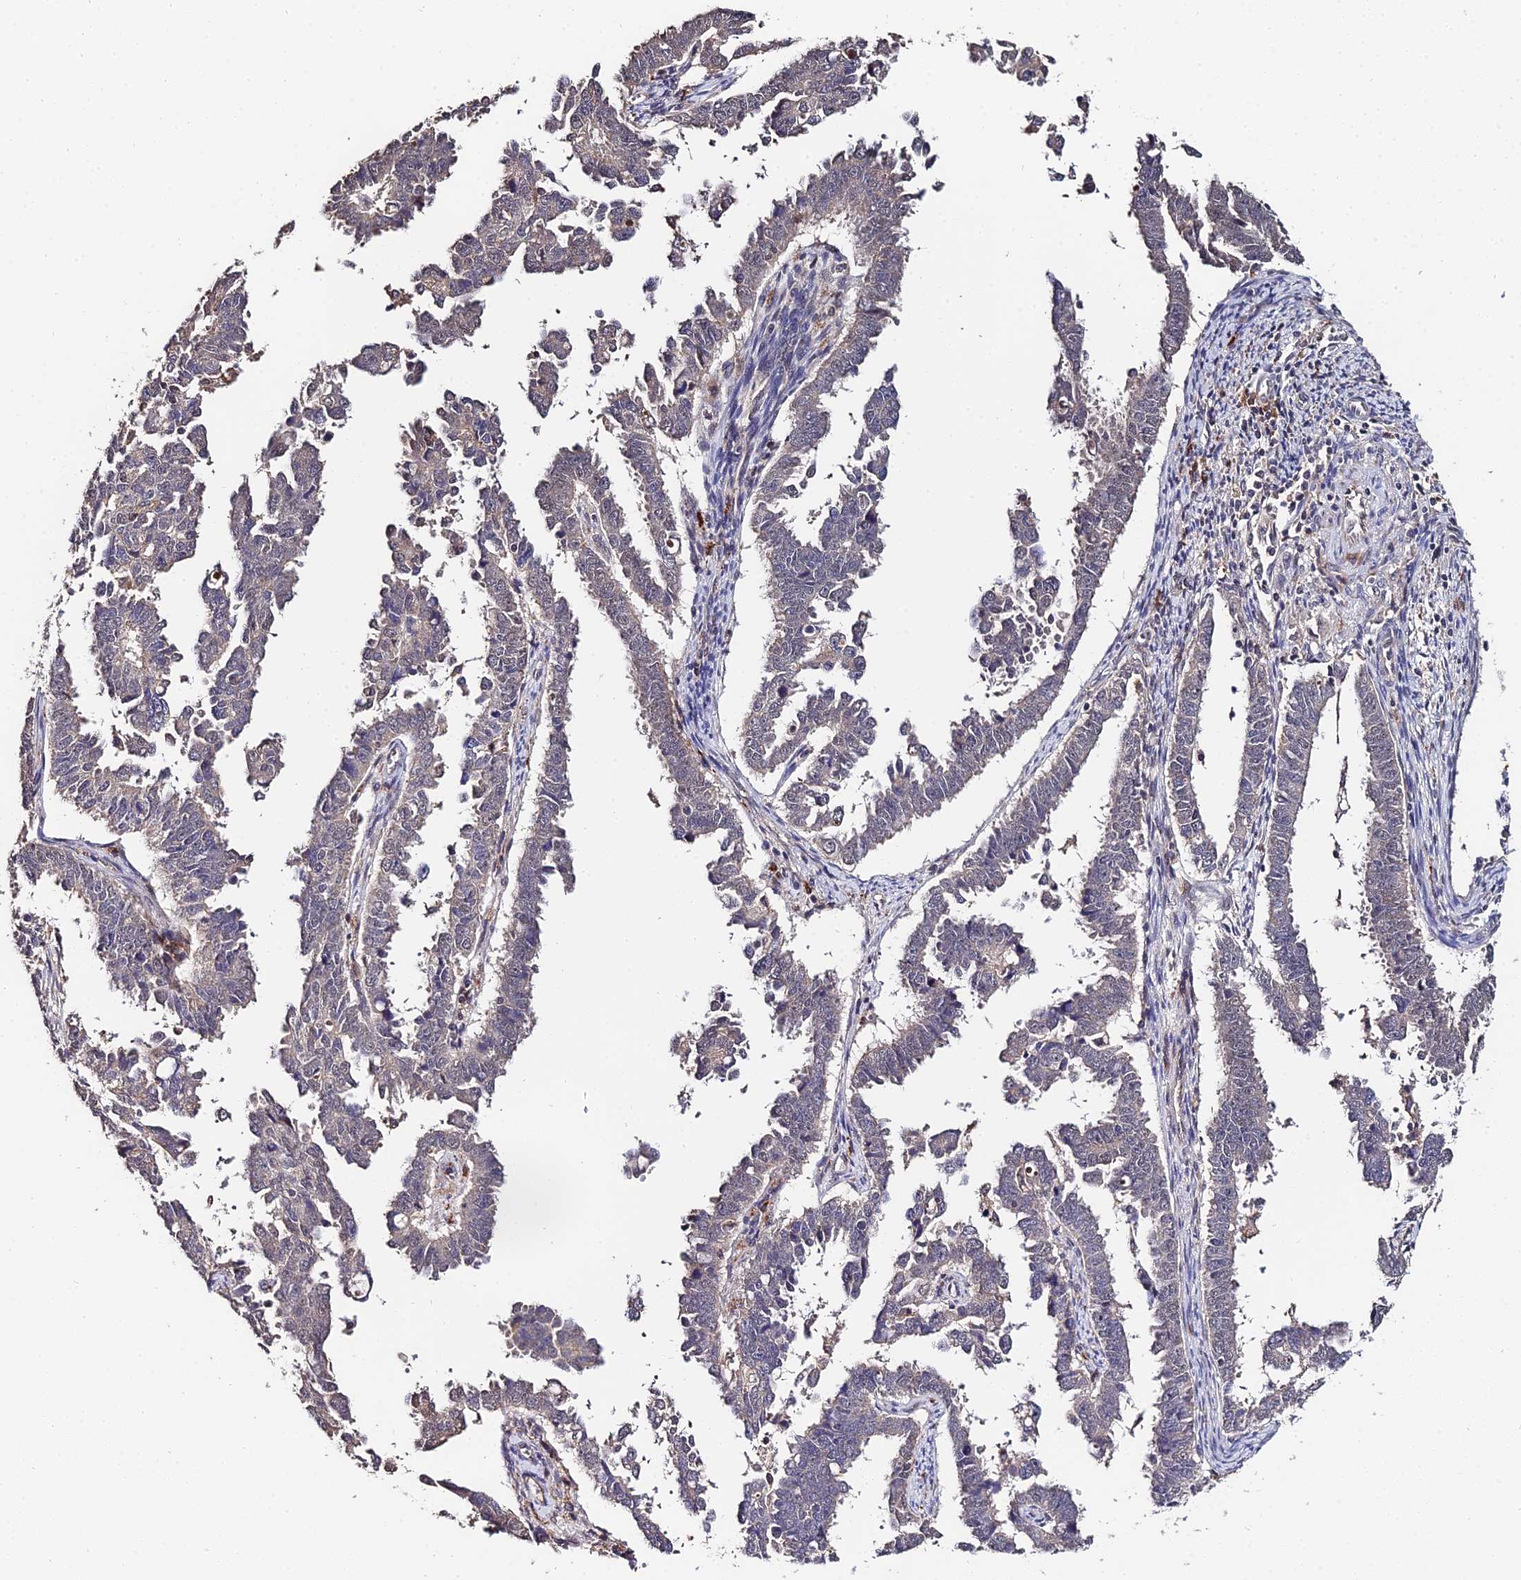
{"staining": {"intensity": "weak", "quantity": "<25%", "location": "cytoplasmic/membranous"}, "tissue": "endometrial cancer", "cell_type": "Tumor cells", "image_type": "cancer", "snomed": [{"axis": "morphology", "description": "Adenocarcinoma, NOS"}, {"axis": "topography", "description": "Endometrium"}], "caption": "This is an IHC histopathology image of human endometrial cancer (adenocarcinoma). There is no expression in tumor cells.", "gene": "LSM5", "patient": {"sex": "female", "age": 75}}